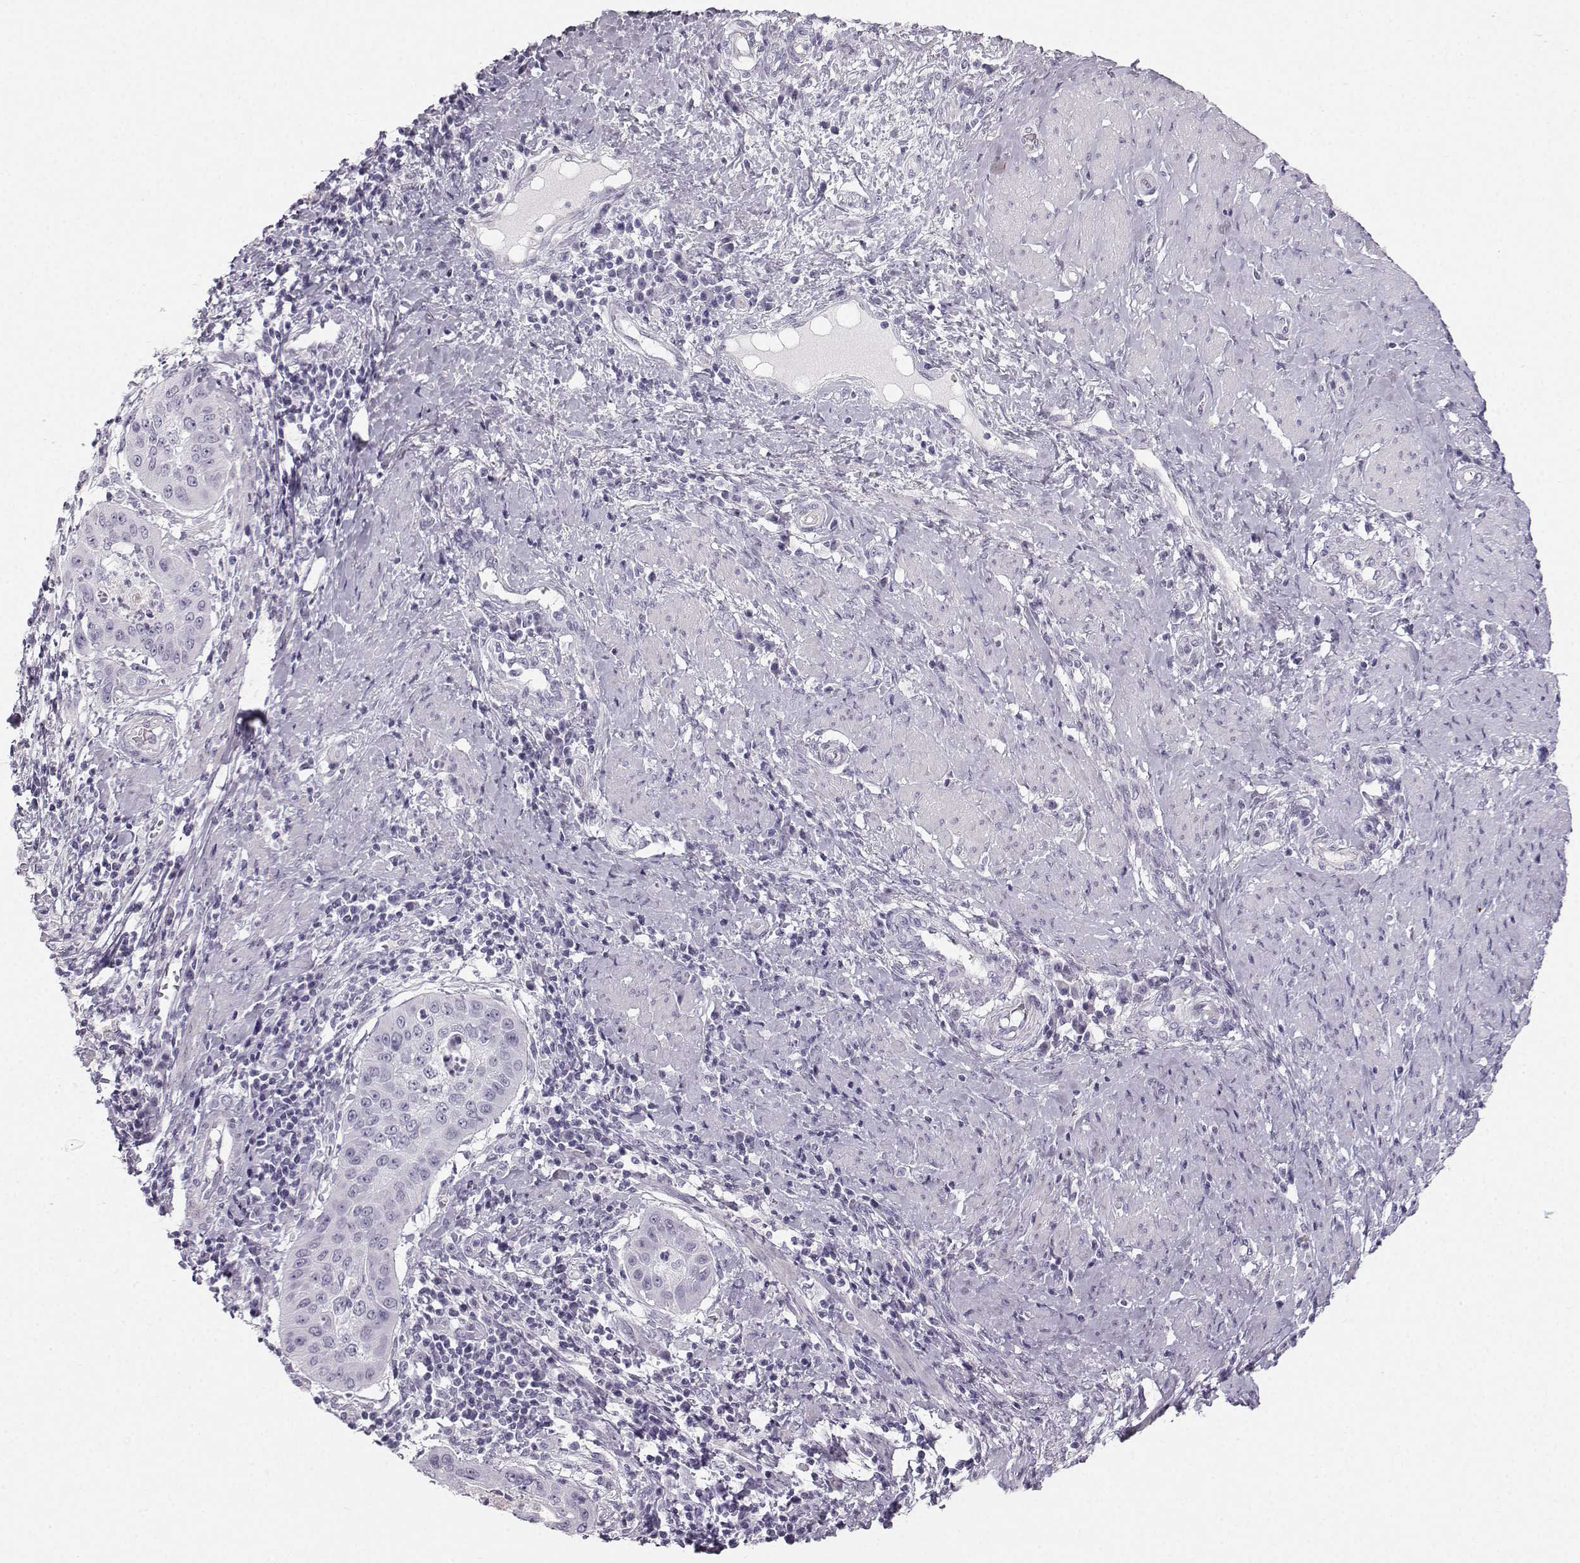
{"staining": {"intensity": "negative", "quantity": "none", "location": "none"}, "tissue": "cervical cancer", "cell_type": "Tumor cells", "image_type": "cancer", "snomed": [{"axis": "morphology", "description": "Squamous cell carcinoma, NOS"}, {"axis": "topography", "description": "Cervix"}], "caption": "Tumor cells are negative for protein expression in human cervical cancer.", "gene": "CASR", "patient": {"sex": "female", "age": 39}}